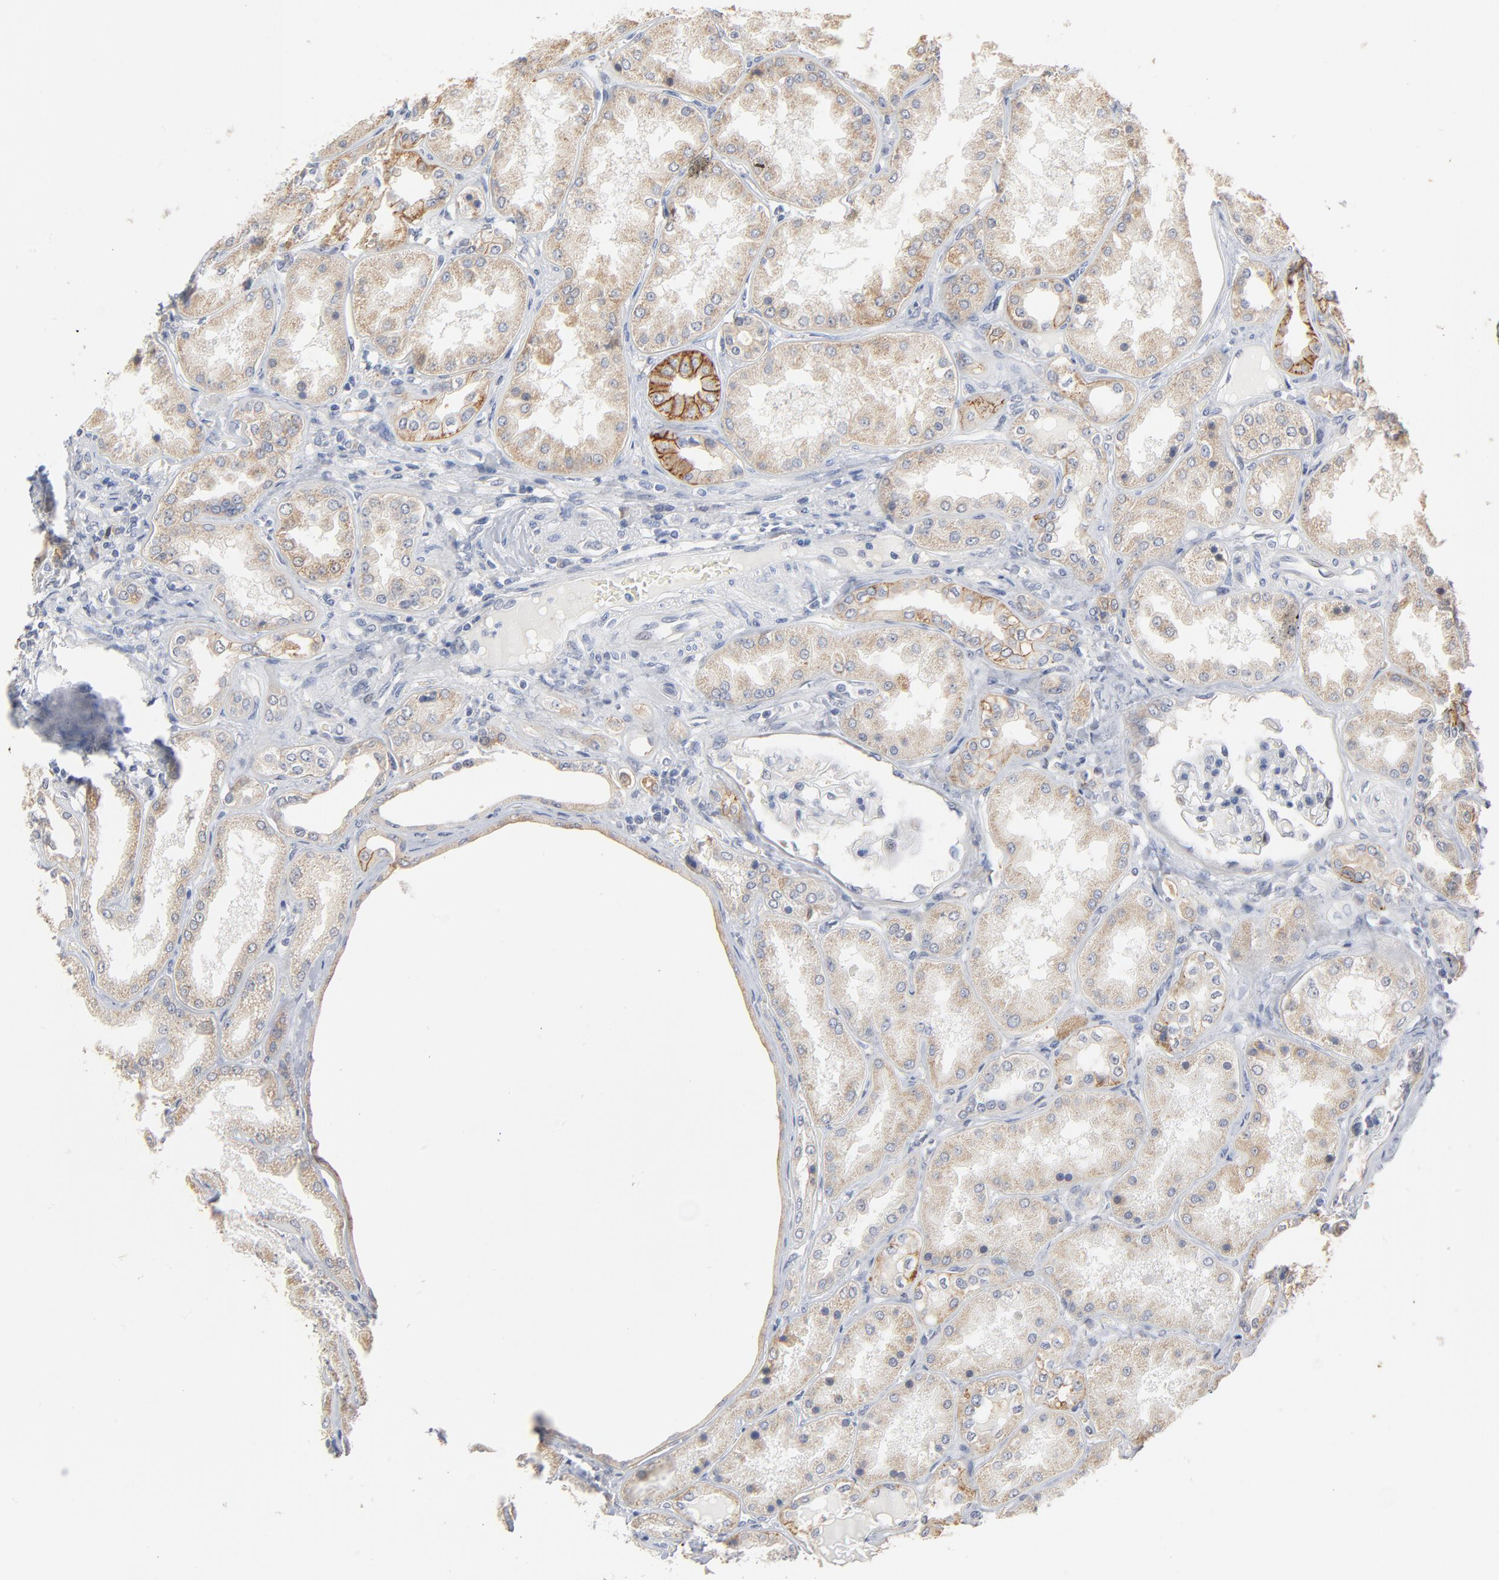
{"staining": {"intensity": "weak", "quantity": "<25%", "location": "cytoplasmic/membranous"}, "tissue": "kidney", "cell_type": "Cells in glomeruli", "image_type": "normal", "snomed": [{"axis": "morphology", "description": "Normal tissue, NOS"}, {"axis": "topography", "description": "Kidney"}], "caption": "The immunohistochemistry (IHC) micrograph has no significant positivity in cells in glomeruli of kidney.", "gene": "EPCAM", "patient": {"sex": "female", "age": 56}}